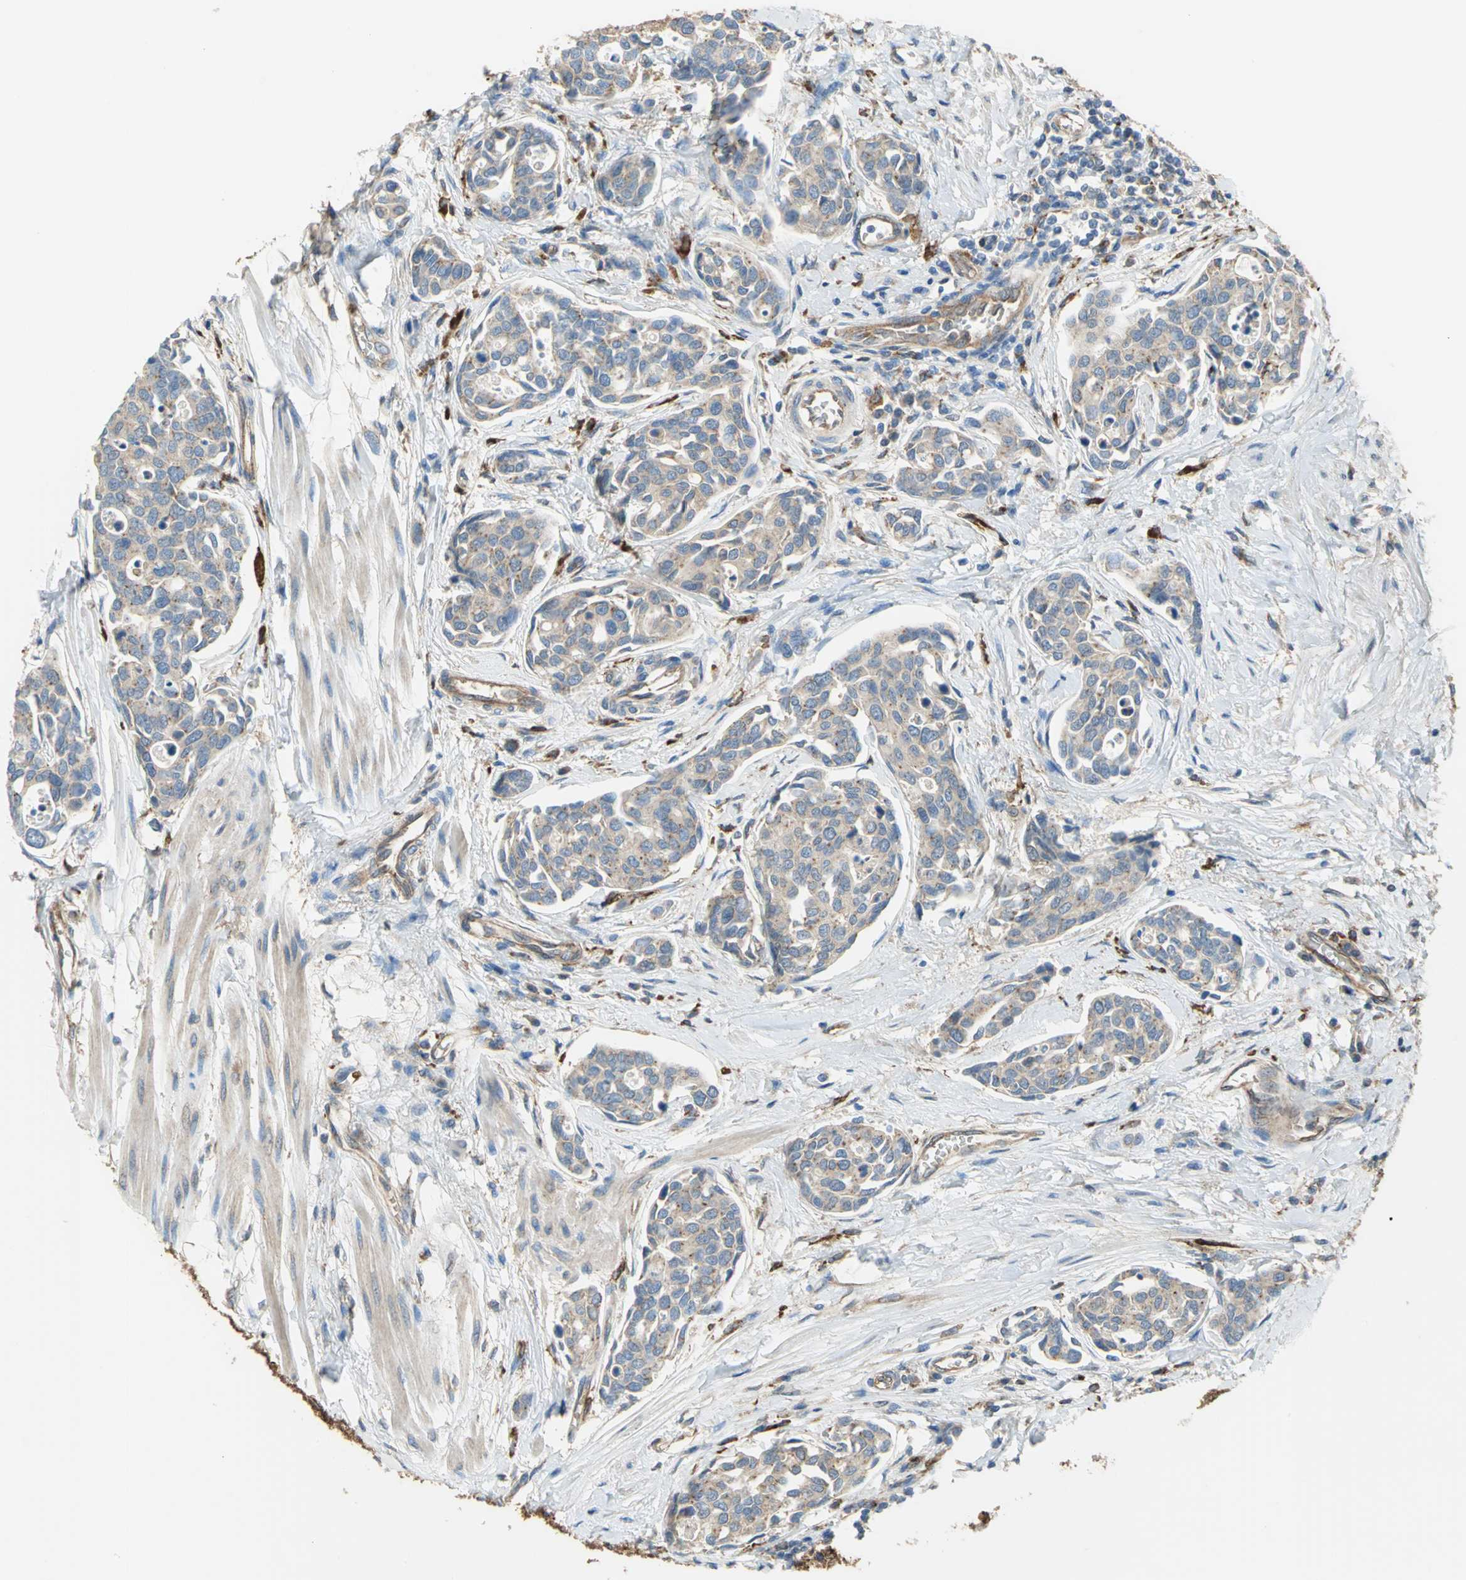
{"staining": {"intensity": "weak", "quantity": "25%-75%", "location": "cytoplasmic/membranous"}, "tissue": "urothelial cancer", "cell_type": "Tumor cells", "image_type": "cancer", "snomed": [{"axis": "morphology", "description": "Urothelial carcinoma, High grade"}, {"axis": "topography", "description": "Urinary bladder"}], "caption": "An image of urothelial carcinoma (high-grade) stained for a protein reveals weak cytoplasmic/membranous brown staining in tumor cells.", "gene": "DIAPH2", "patient": {"sex": "male", "age": 78}}